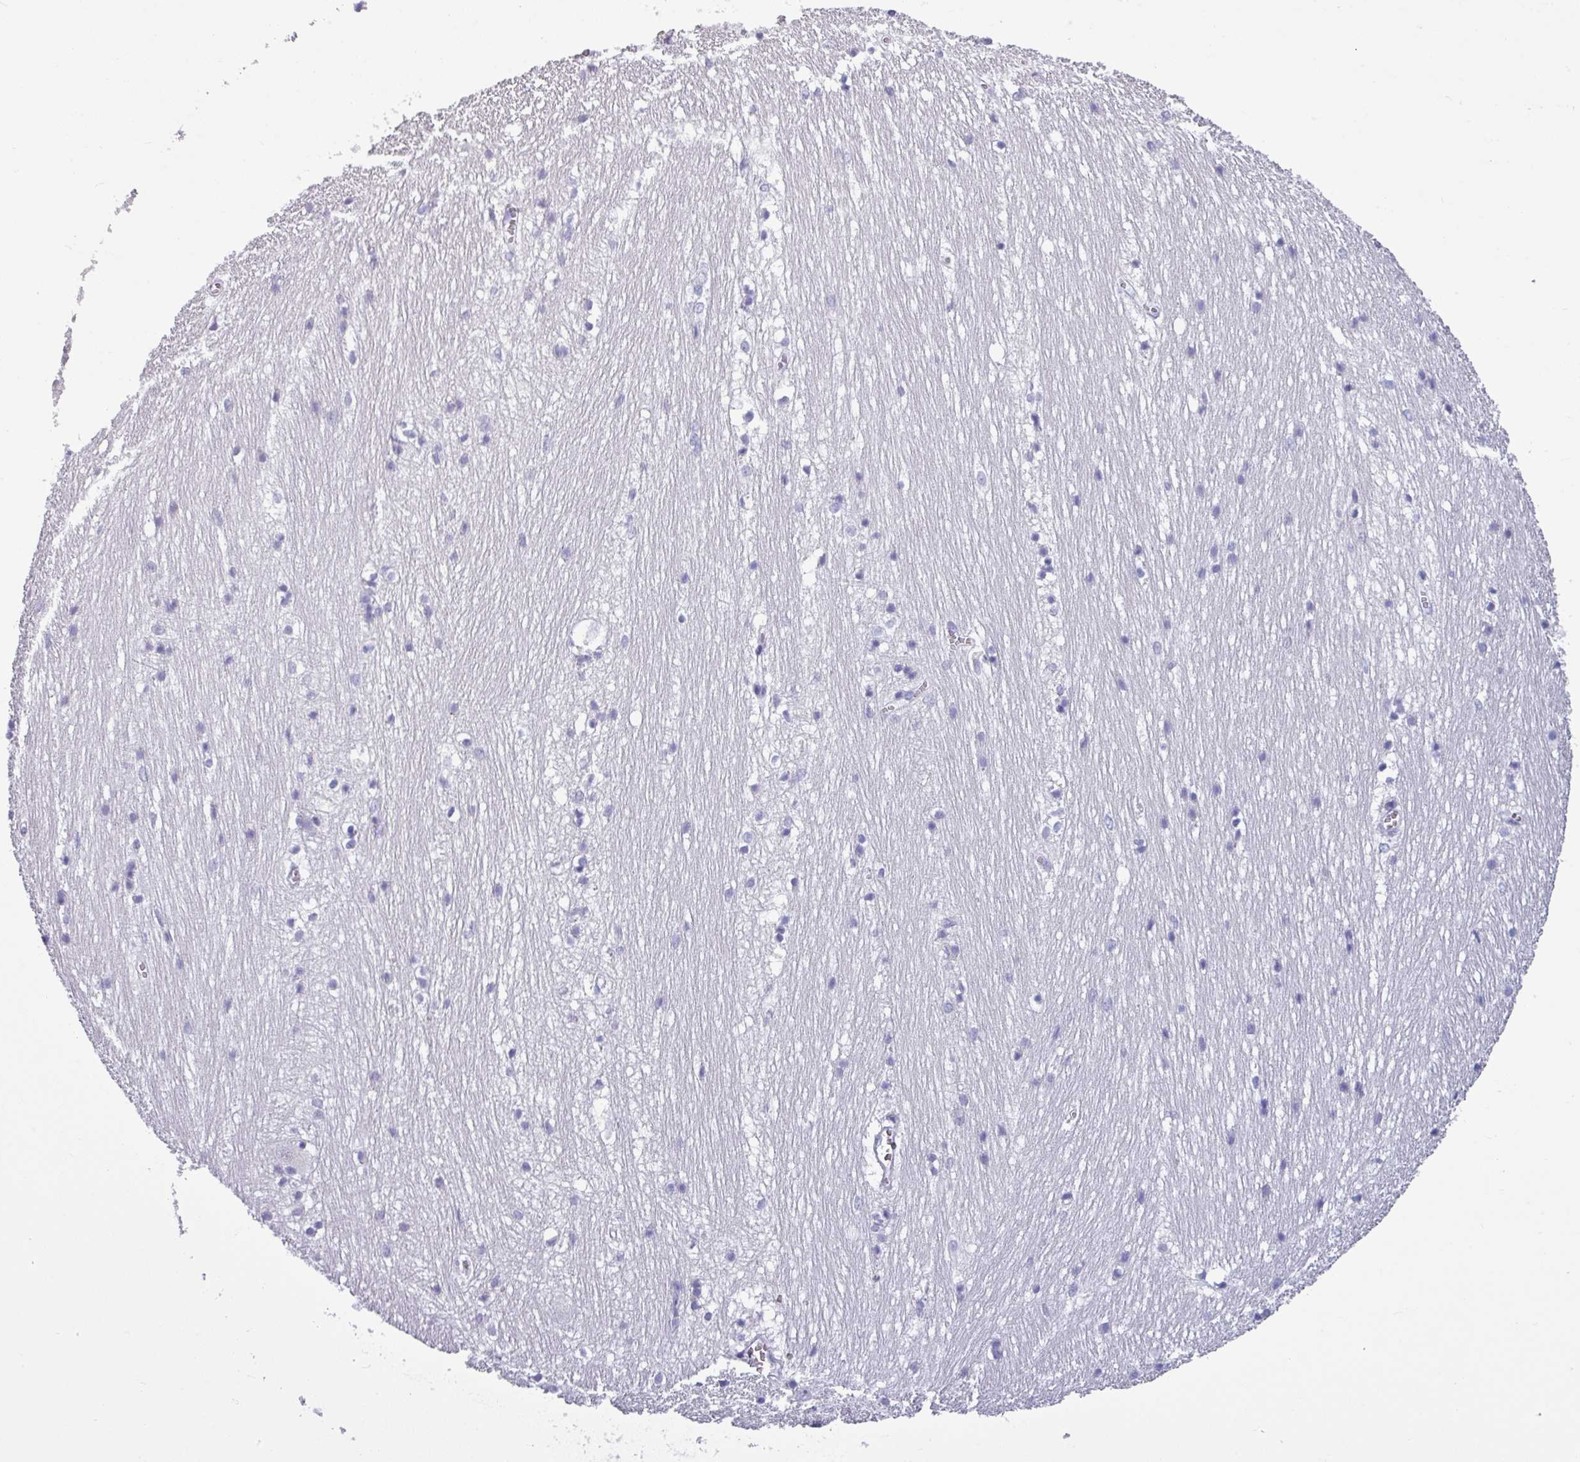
{"staining": {"intensity": "negative", "quantity": "none", "location": "none"}, "tissue": "hippocampus", "cell_type": "Glial cells", "image_type": "normal", "snomed": [{"axis": "morphology", "description": "Normal tissue, NOS"}, {"axis": "topography", "description": "Hippocampus"}], "caption": "This image is of normal hippocampus stained with IHC to label a protein in brown with the nuclei are counter-stained blue. There is no staining in glial cells. Nuclei are stained in blue.", "gene": "SRGAP1", "patient": {"sex": "female", "age": 64}}